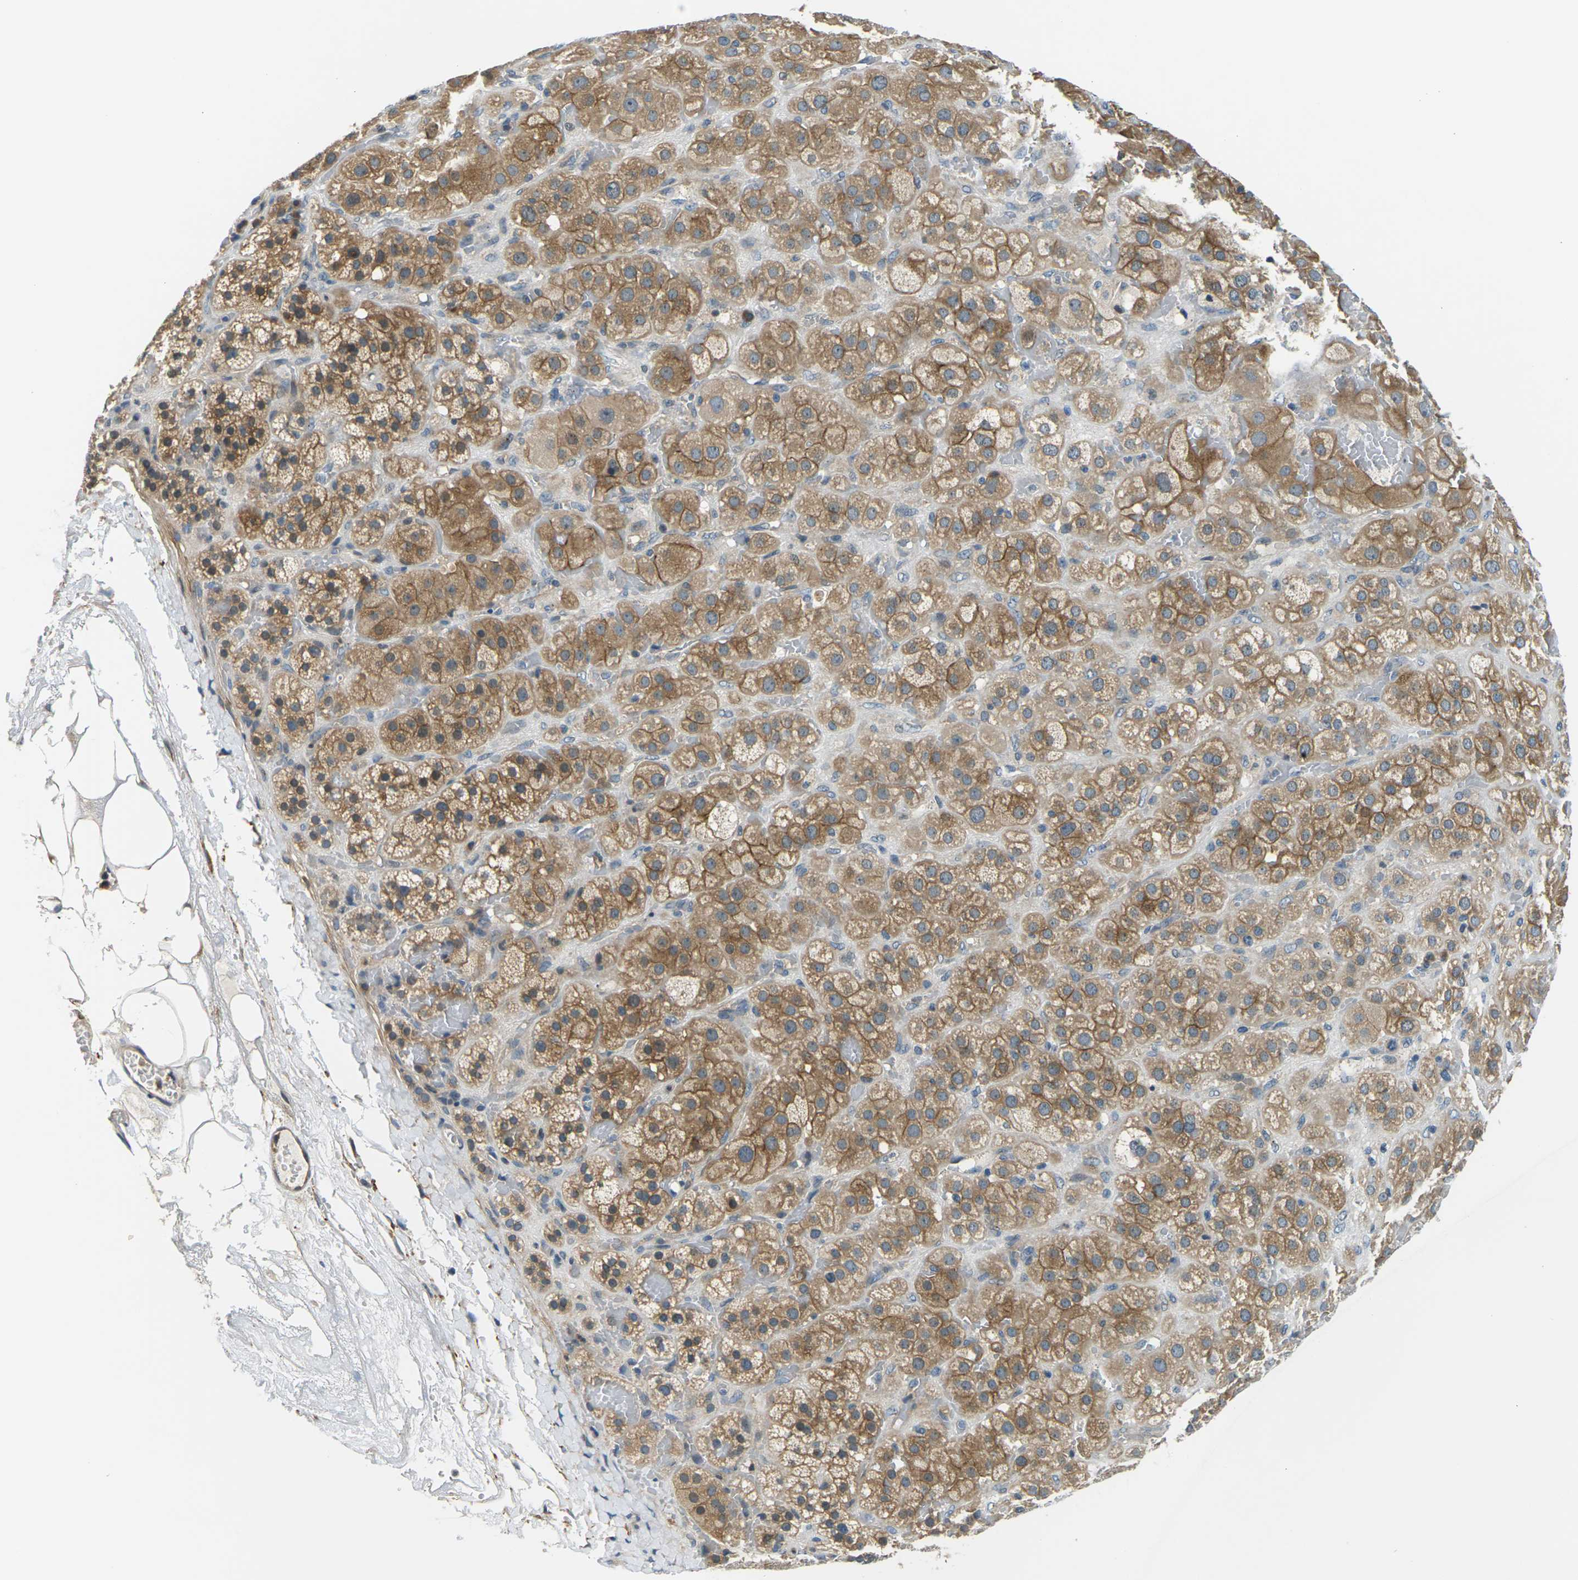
{"staining": {"intensity": "moderate", "quantity": ">75%", "location": "cytoplasmic/membranous"}, "tissue": "adrenal gland", "cell_type": "Glandular cells", "image_type": "normal", "snomed": [{"axis": "morphology", "description": "Normal tissue, NOS"}, {"axis": "topography", "description": "Adrenal gland"}], "caption": "Immunohistochemistry (IHC) (DAB) staining of benign human adrenal gland demonstrates moderate cytoplasmic/membranous protein staining in about >75% of glandular cells.", "gene": "SLC13A3", "patient": {"sex": "female", "age": 47}}